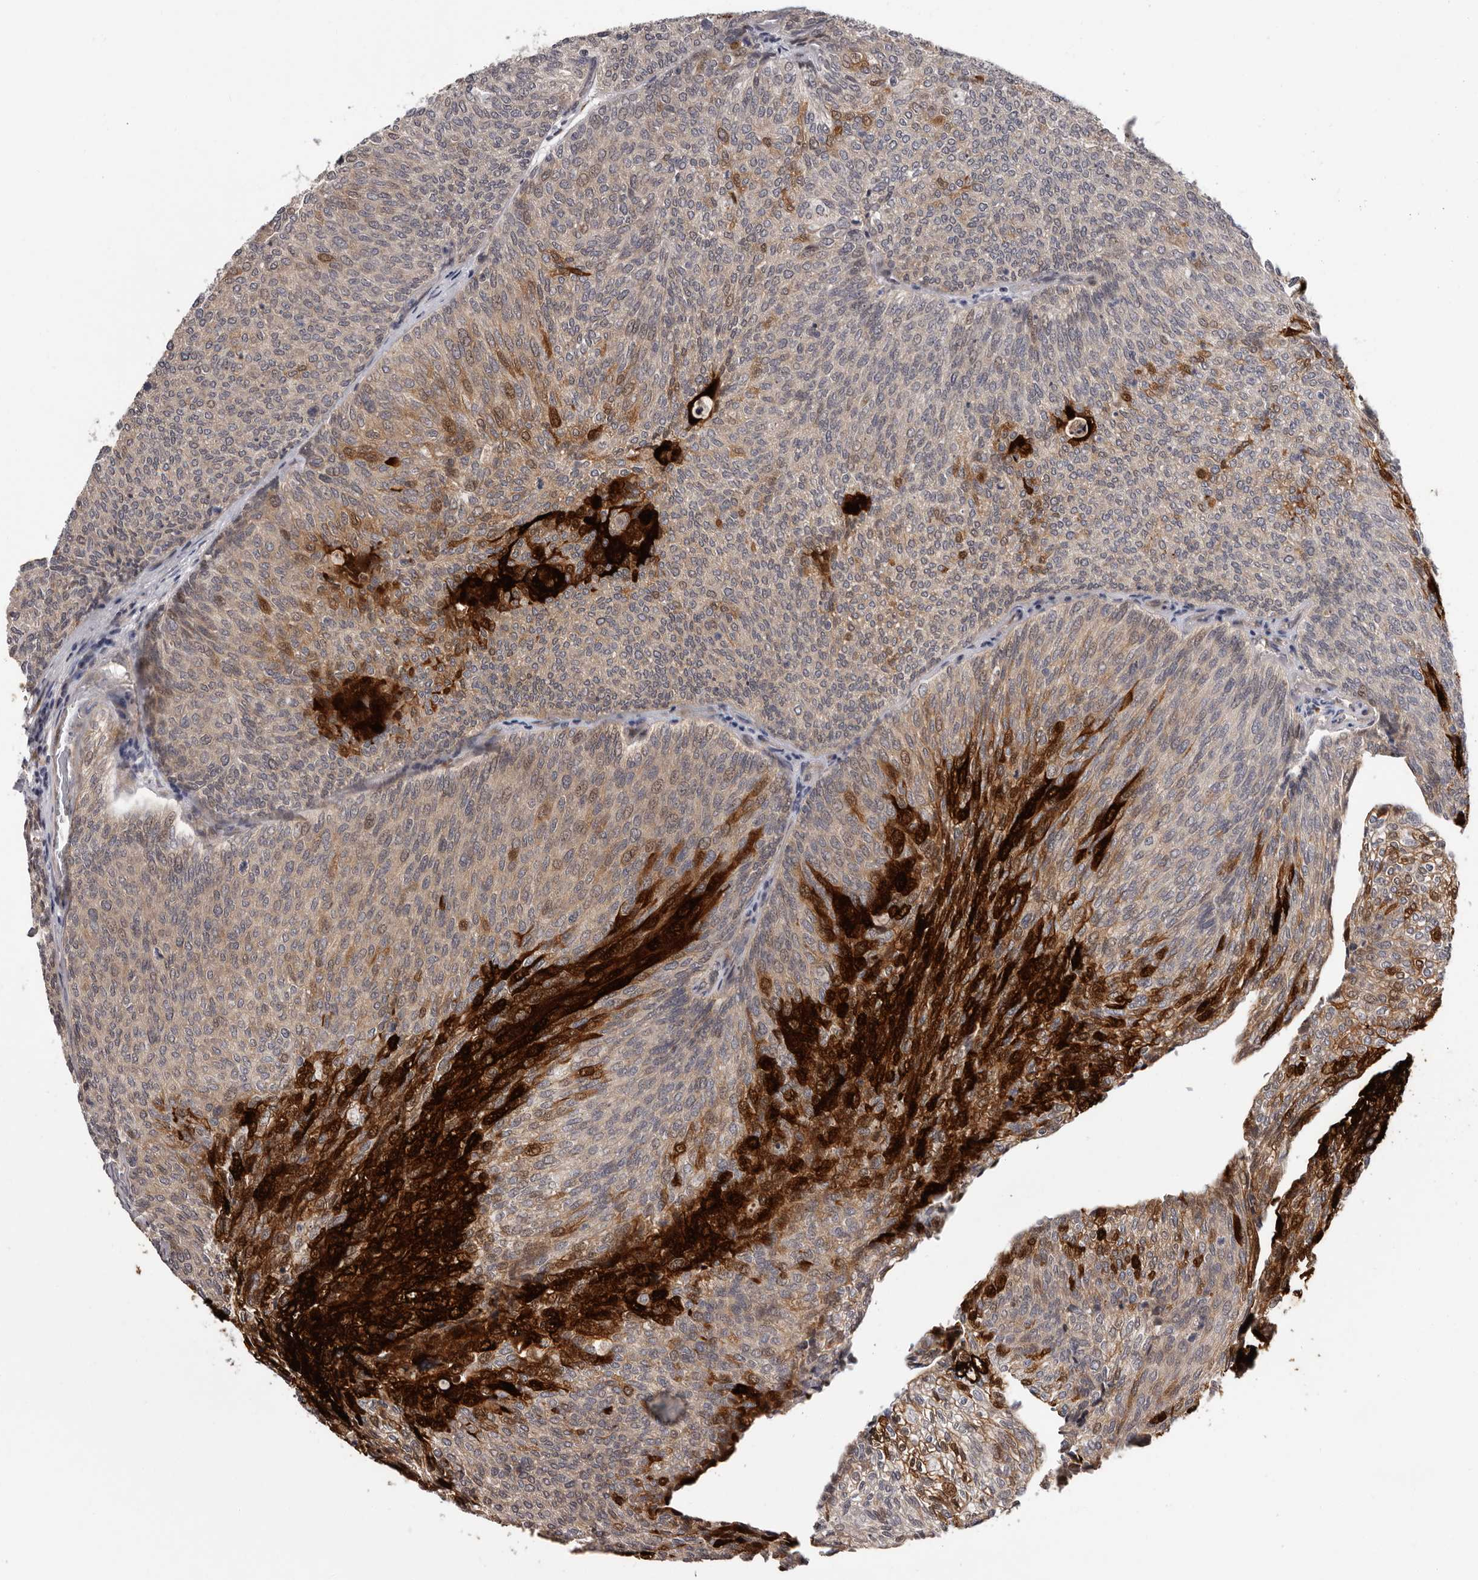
{"staining": {"intensity": "strong", "quantity": "<25%", "location": "cytoplasmic/membranous,nuclear"}, "tissue": "urothelial cancer", "cell_type": "Tumor cells", "image_type": "cancer", "snomed": [{"axis": "morphology", "description": "Urothelial carcinoma, Low grade"}, {"axis": "topography", "description": "Urinary bladder"}], "caption": "Immunohistochemical staining of low-grade urothelial carcinoma exhibits medium levels of strong cytoplasmic/membranous and nuclear protein staining in about <25% of tumor cells. The protein of interest is stained brown, and the nuclei are stained in blue (DAB (3,3'-diaminobenzidine) IHC with brightfield microscopy, high magnification).", "gene": "MED8", "patient": {"sex": "female", "age": 79}}